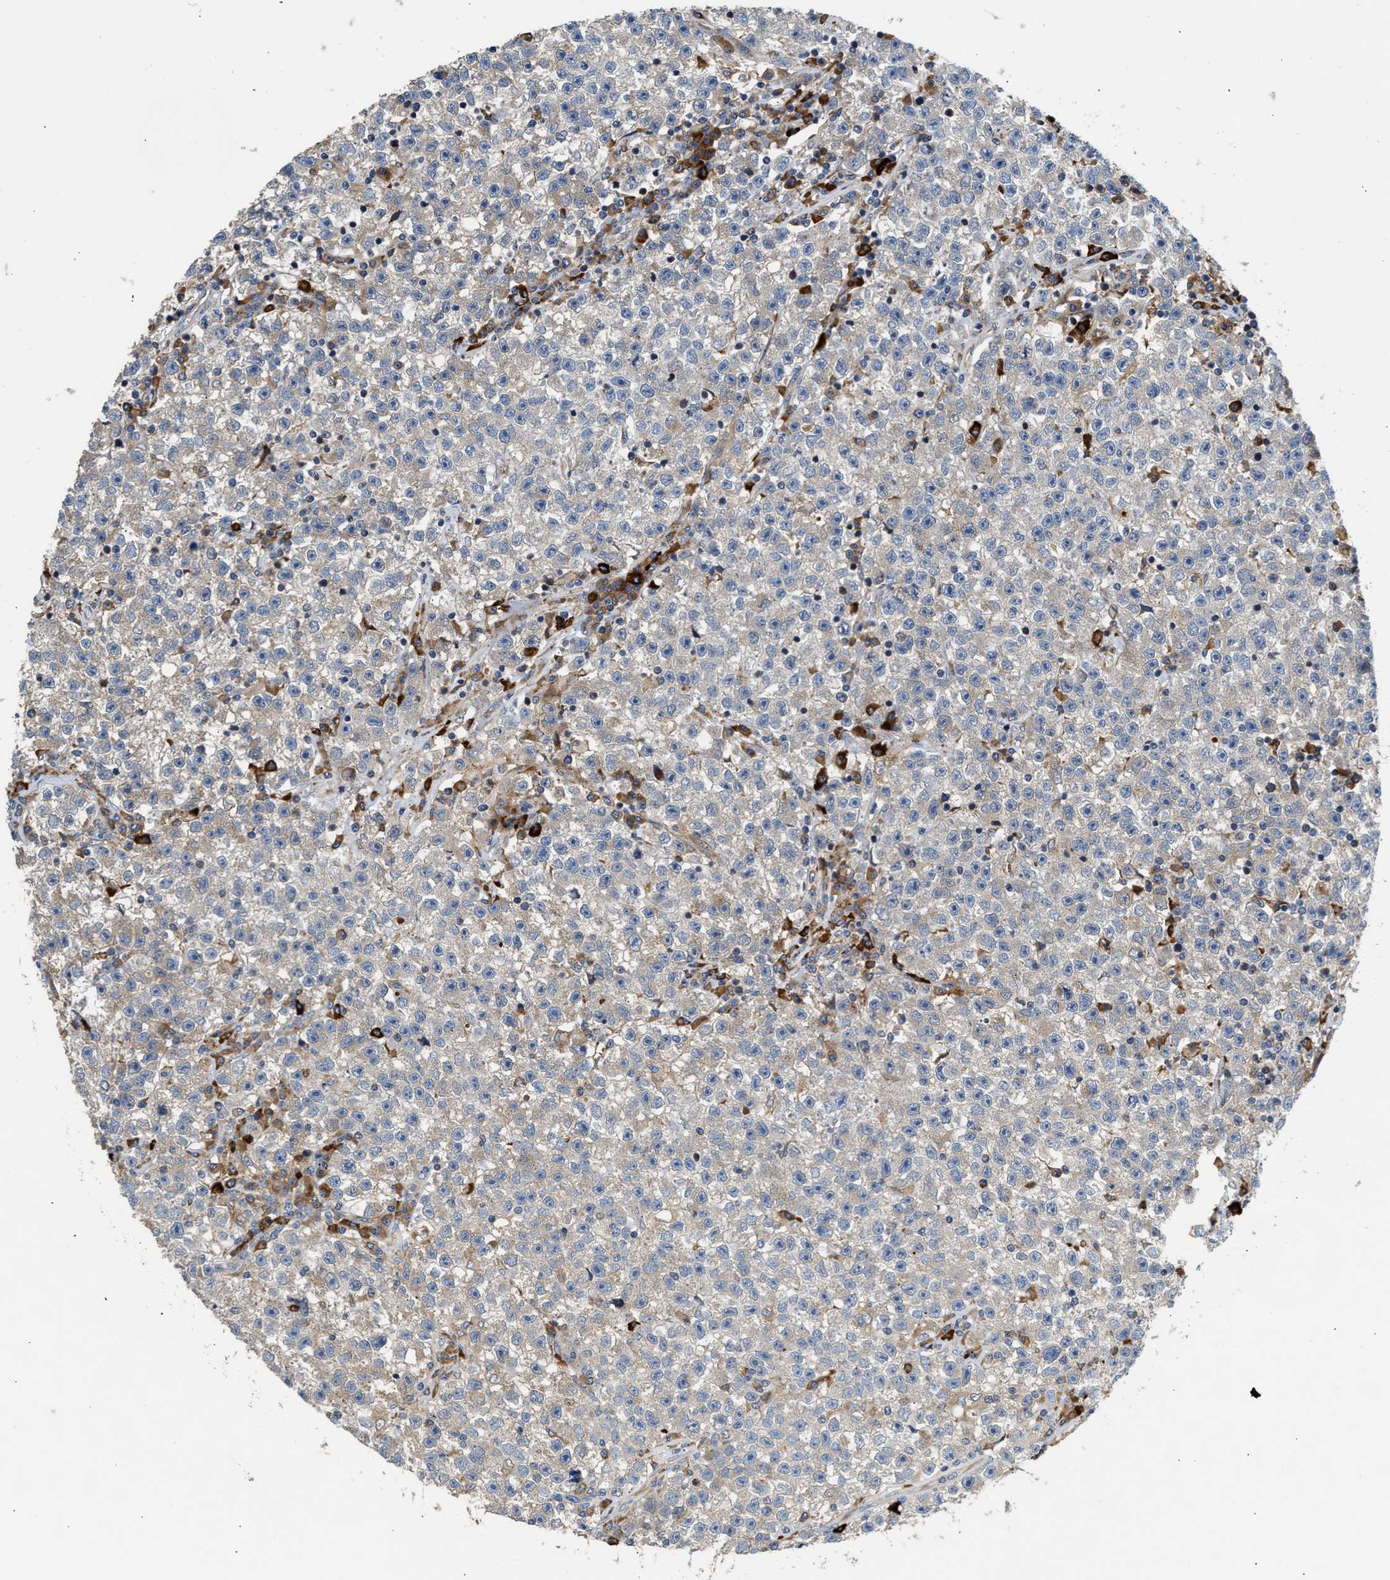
{"staining": {"intensity": "negative", "quantity": "none", "location": "none"}, "tissue": "testis cancer", "cell_type": "Tumor cells", "image_type": "cancer", "snomed": [{"axis": "morphology", "description": "Seminoma, NOS"}, {"axis": "topography", "description": "Testis"}], "caption": "Tumor cells show no significant protein positivity in testis cancer (seminoma). (Stains: DAB (3,3'-diaminobenzidine) IHC with hematoxylin counter stain, Microscopy: brightfield microscopy at high magnification).", "gene": "AMZ1", "patient": {"sex": "male", "age": 22}}